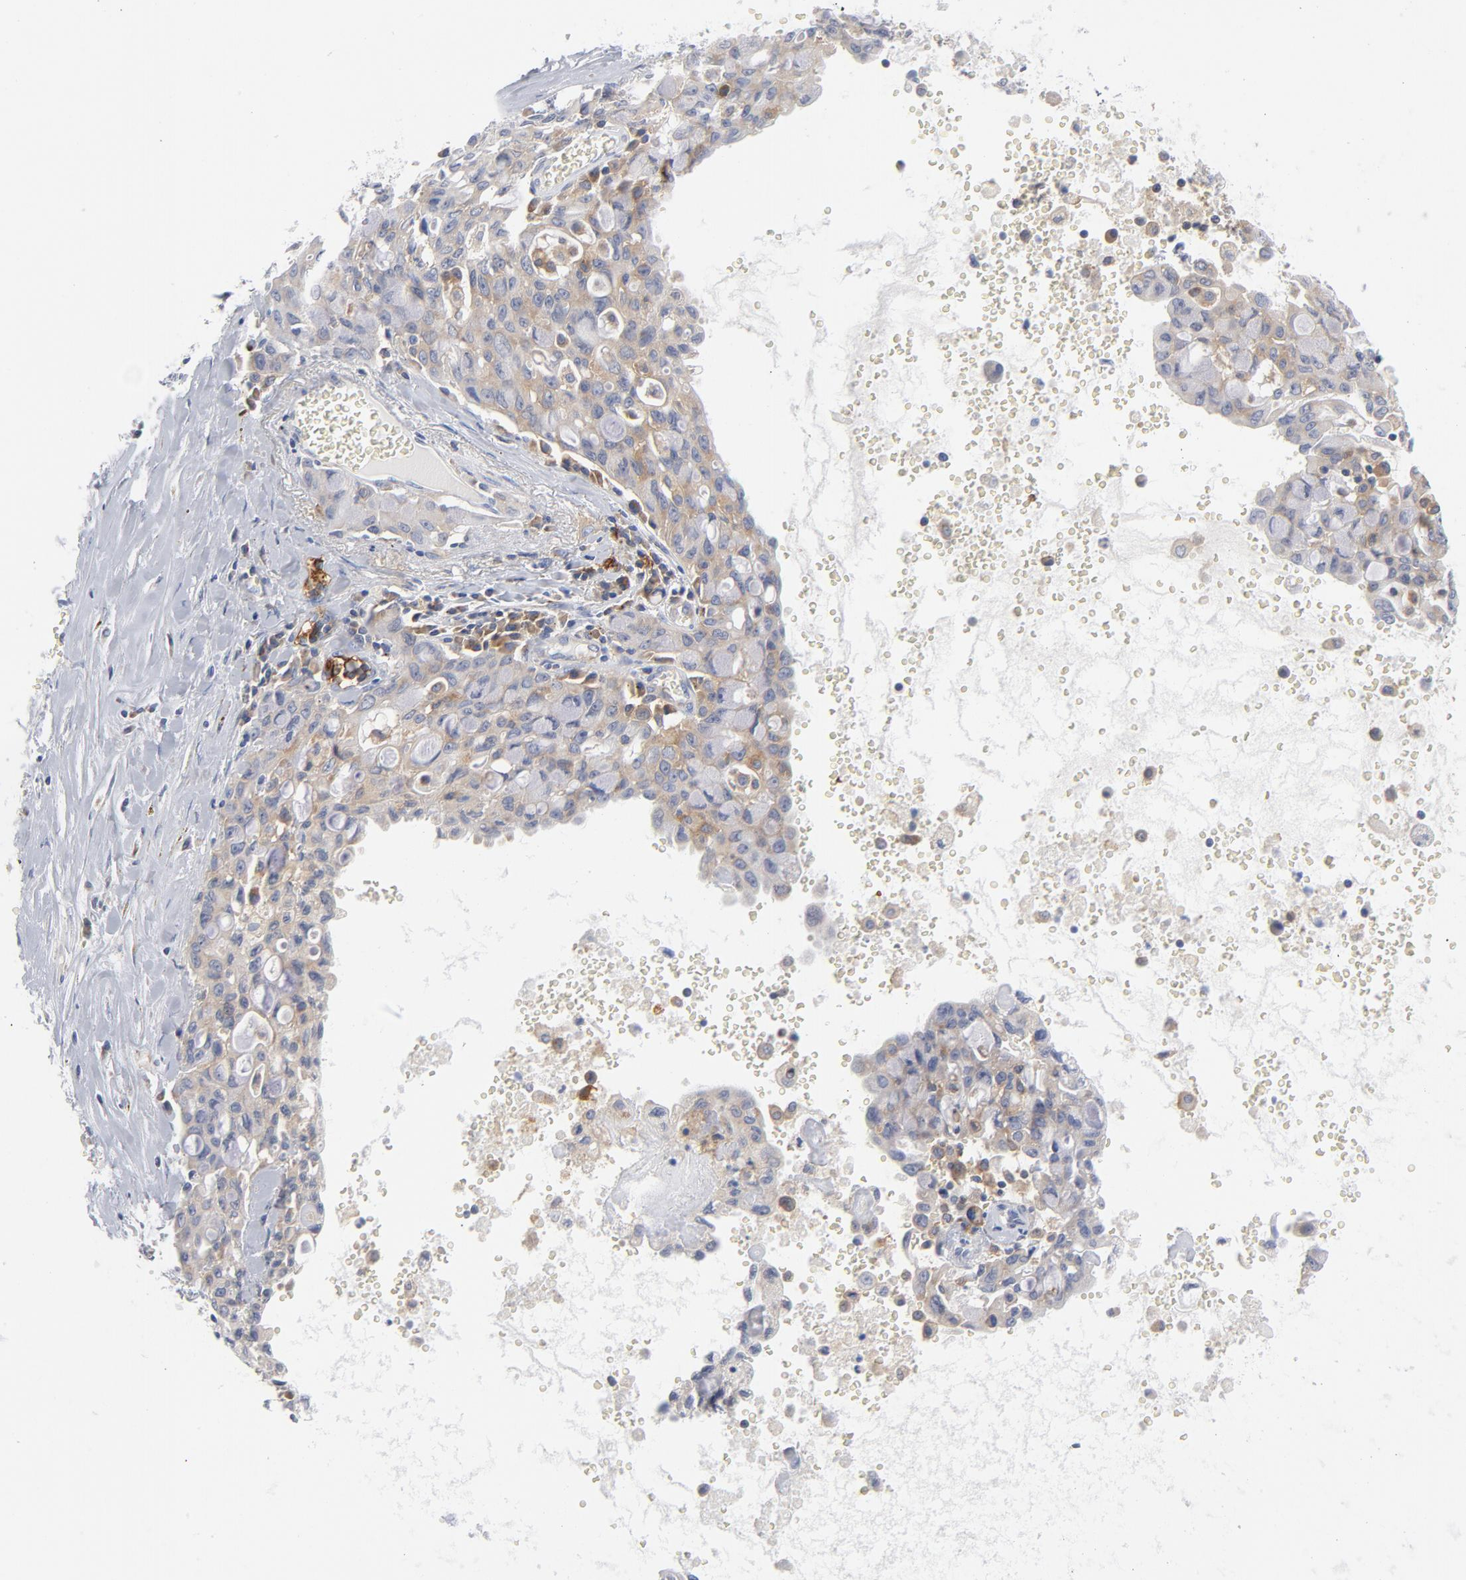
{"staining": {"intensity": "weak", "quantity": ">75%", "location": "cytoplasmic/membranous"}, "tissue": "lung cancer", "cell_type": "Tumor cells", "image_type": "cancer", "snomed": [{"axis": "morphology", "description": "Adenocarcinoma, NOS"}, {"axis": "topography", "description": "Lung"}], "caption": "This image displays immunohistochemistry staining of human lung adenocarcinoma, with low weak cytoplasmic/membranous expression in about >75% of tumor cells.", "gene": "CD86", "patient": {"sex": "female", "age": 44}}